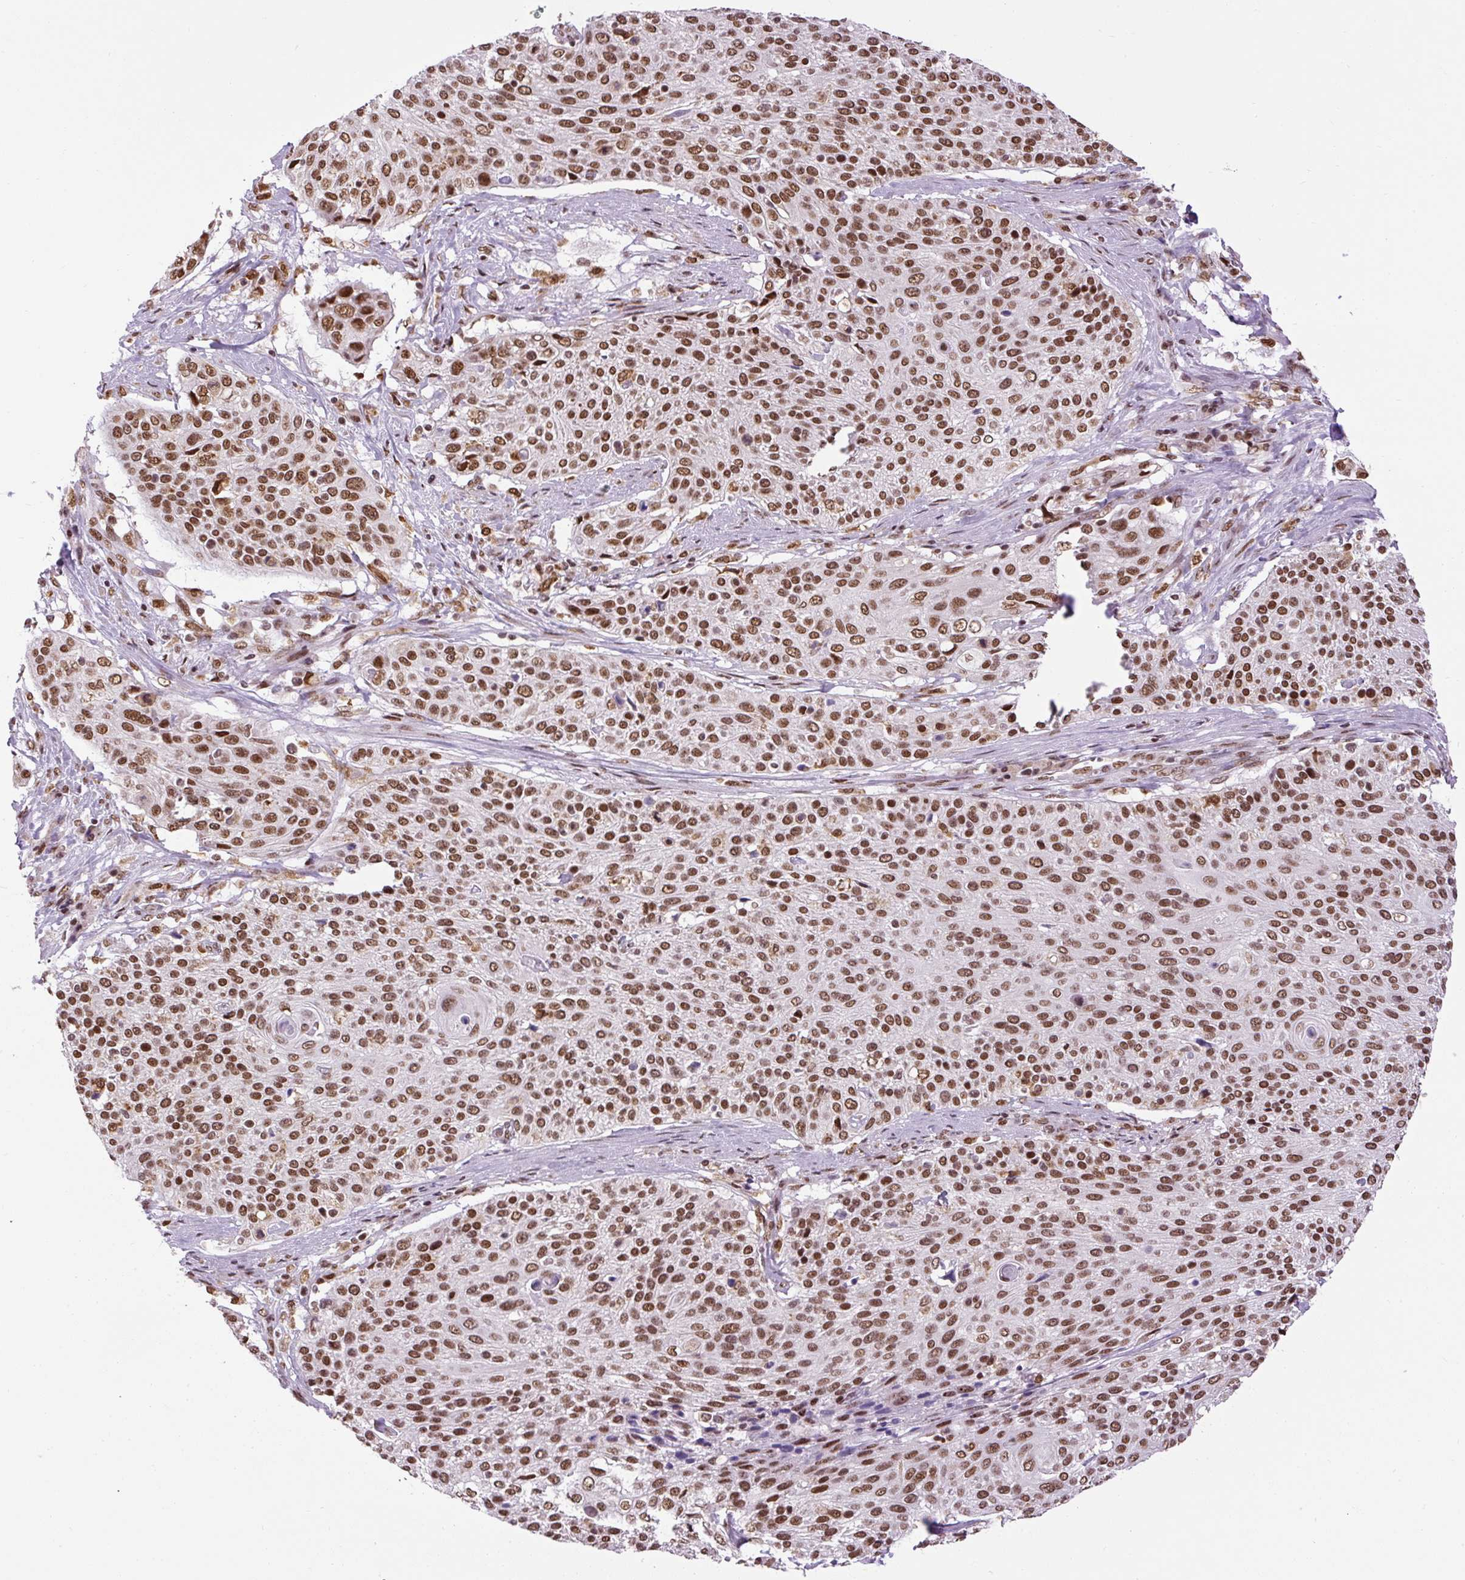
{"staining": {"intensity": "moderate", "quantity": ">75%", "location": "nuclear"}, "tissue": "cervical cancer", "cell_type": "Tumor cells", "image_type": "cancer", "snomed": [{"axis": "morphology", "description": "Squamous cell carcinoma, NOS"}, {"axis": "topography", "description": "Cervix"}], "caption": "A micrograph of cervical cancer stained for a protein demonstrates moderate nuclear brown staining in tumor cells.", "gene": "ZNF672", "patient": {"sex": "female", "age": 31}}